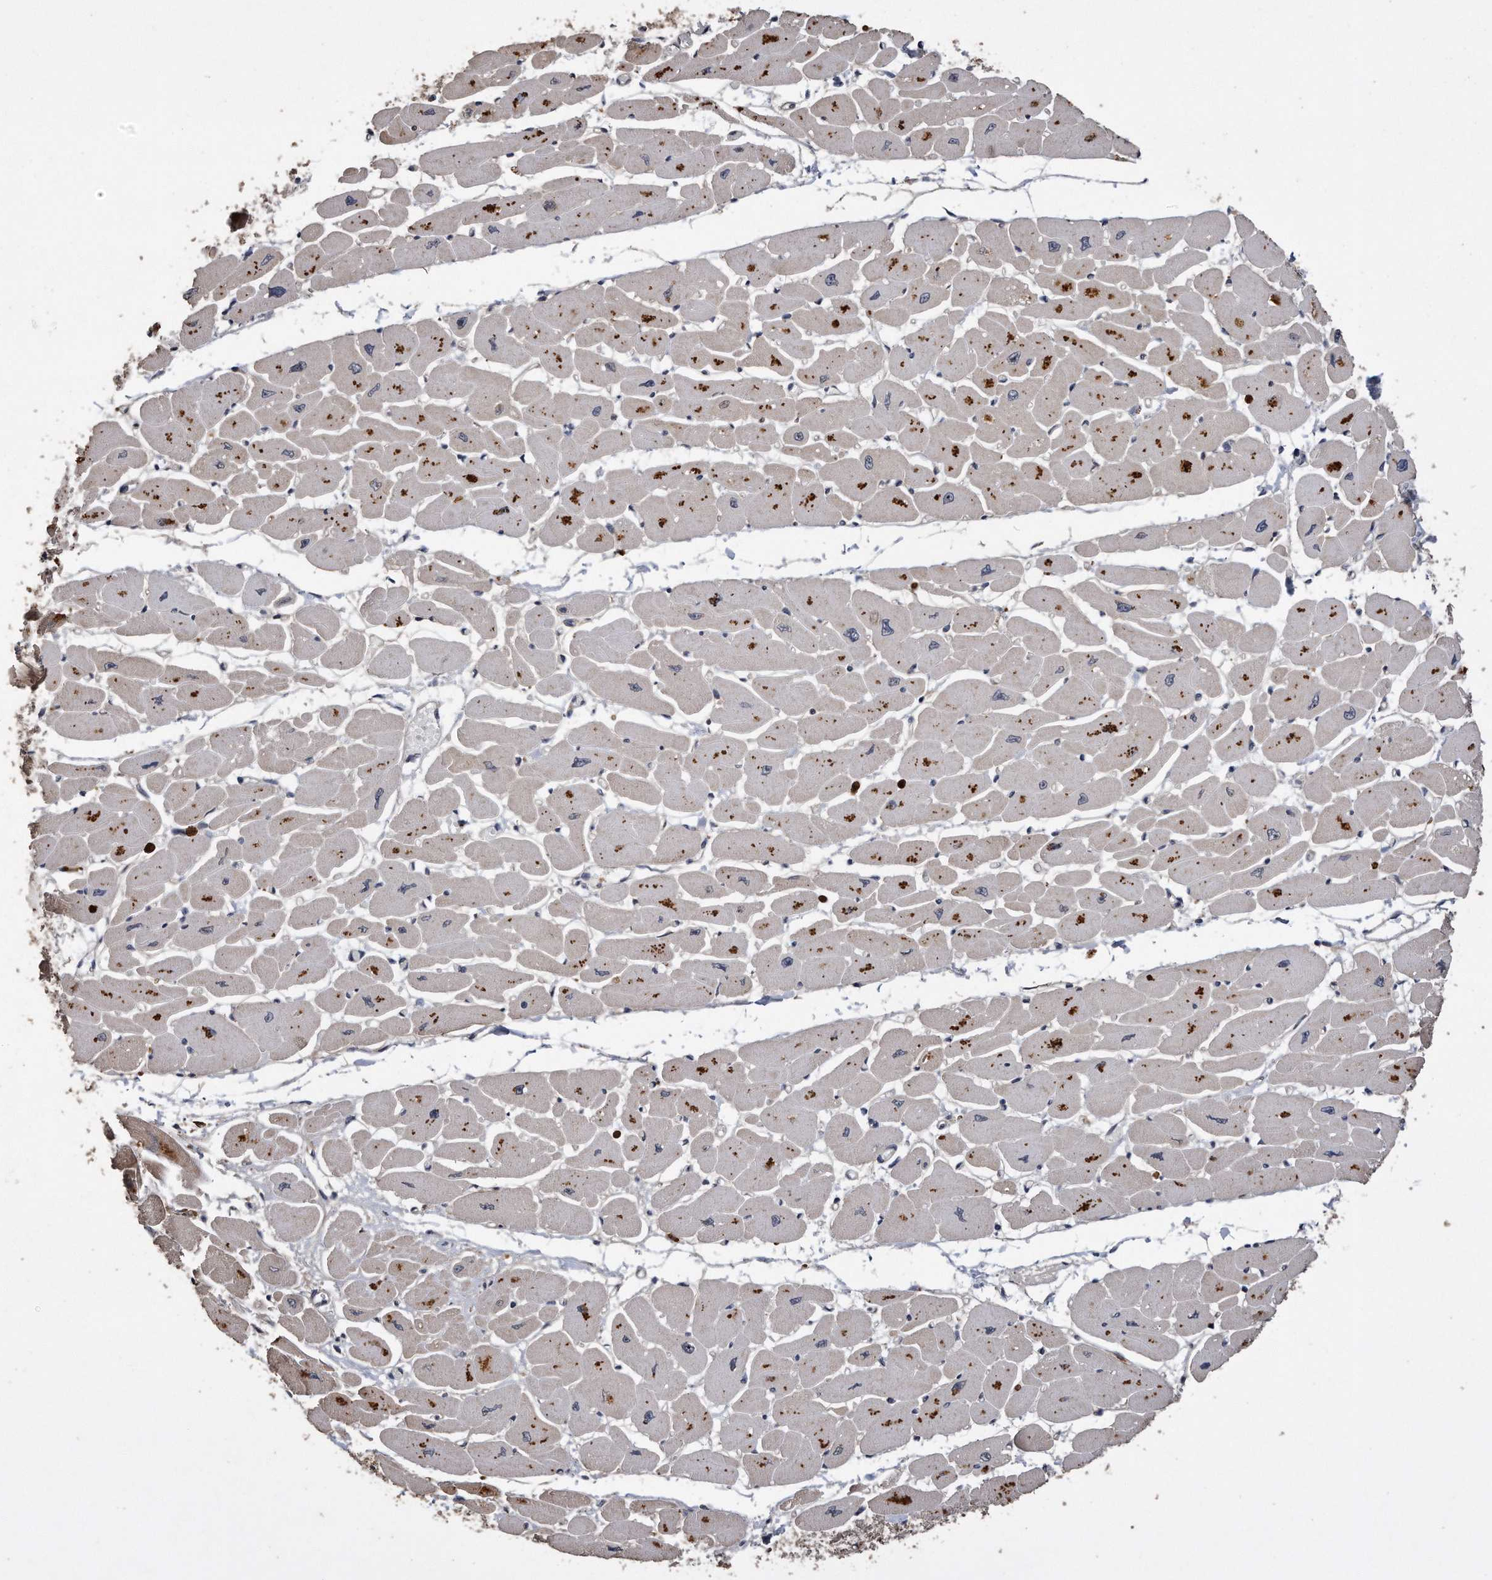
{"staining": {"intensity": "moderate", "quantity": ">75%", "location": "cytoplasmic/membranous"}, "tissue": "heart muscle", "cell_type": "Cardiomyocytes", "image_type": "normal", "snomed": [{"axis": "morphology", "description": "Normal tissue, NOS"}, {"axis": "topography", "description": "Heart"}], "caption": "IHC (DAB) staining of benign human heart muscle reveals moderate cytoplasmic/membranous protein staining in about >75% of cardiomyocytes. The protein of interest is stained brown, and the nuclei are stained in blue (DAB (3,3'-diaminobenzidine) IHC with brightfield microscopy, high magnification).", "gene": "PELO", "patient": {"sex": "female", "age": 54}}